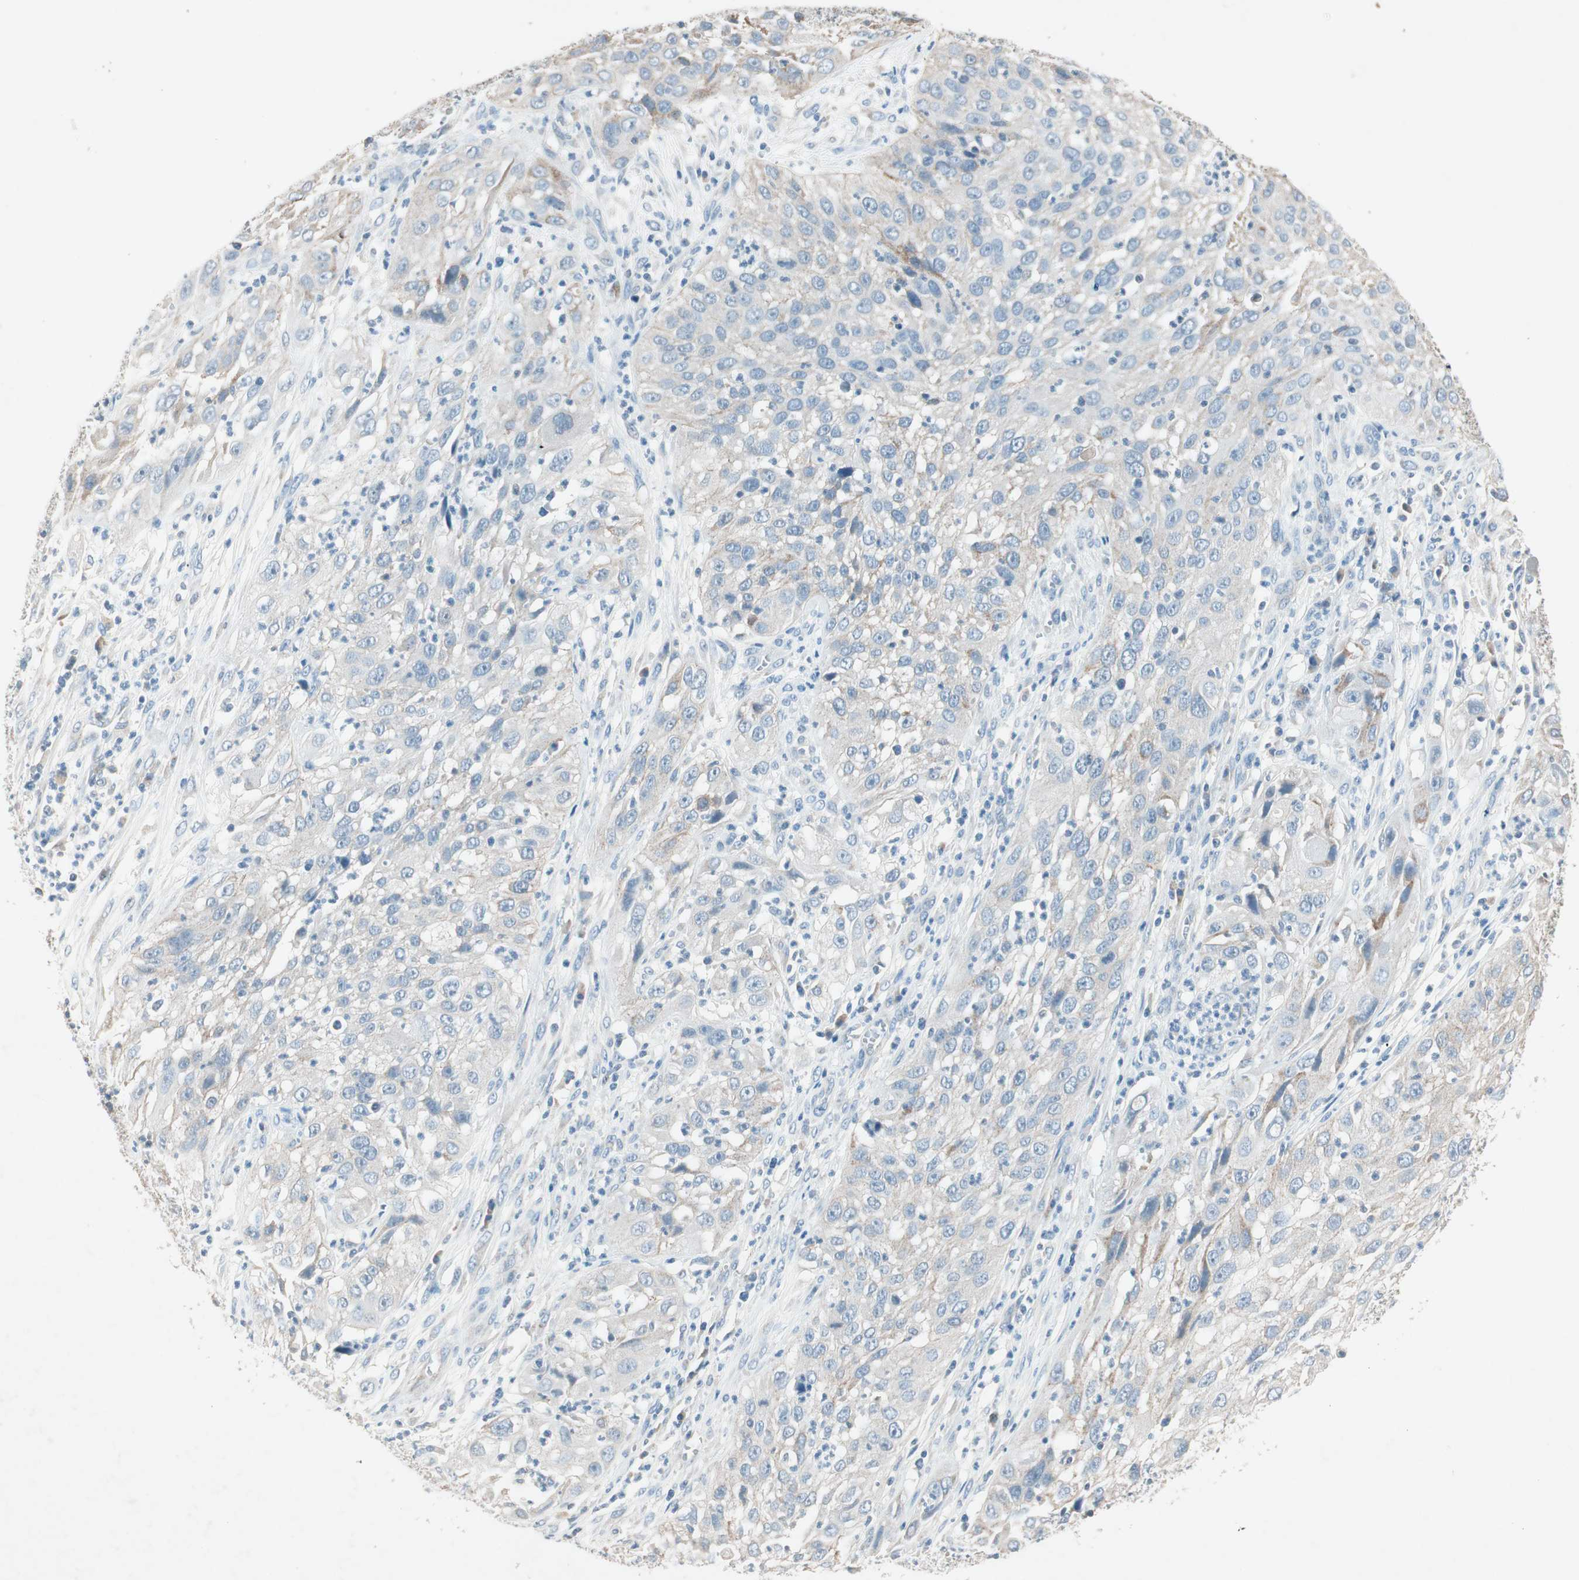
{"staining": {"intensity": "weak", "quantity": "<25%", "location": "cytoplasmic/membranous"}, "tissue": "cervical cancer", "cell_type": "Tumor cells", "image_type": "cancer", "snomed": [{"axis": "morphology", "description": "Squamous cell carcinoma, NOS"}, {"axis": "topography", "description": "Cervix"}], "caption": "DAB immunohistochemical staining of squamous cell carcinoma (cervical) displays no significant expression in tumor cells. (DAB (3,3'-diaminobenzidine) immunohistochemistry (IHC) visualized using brightfield microscopy, high magnification).", "gene": "NKAIN1", "patient": {"sex": "female", "age": 32}}